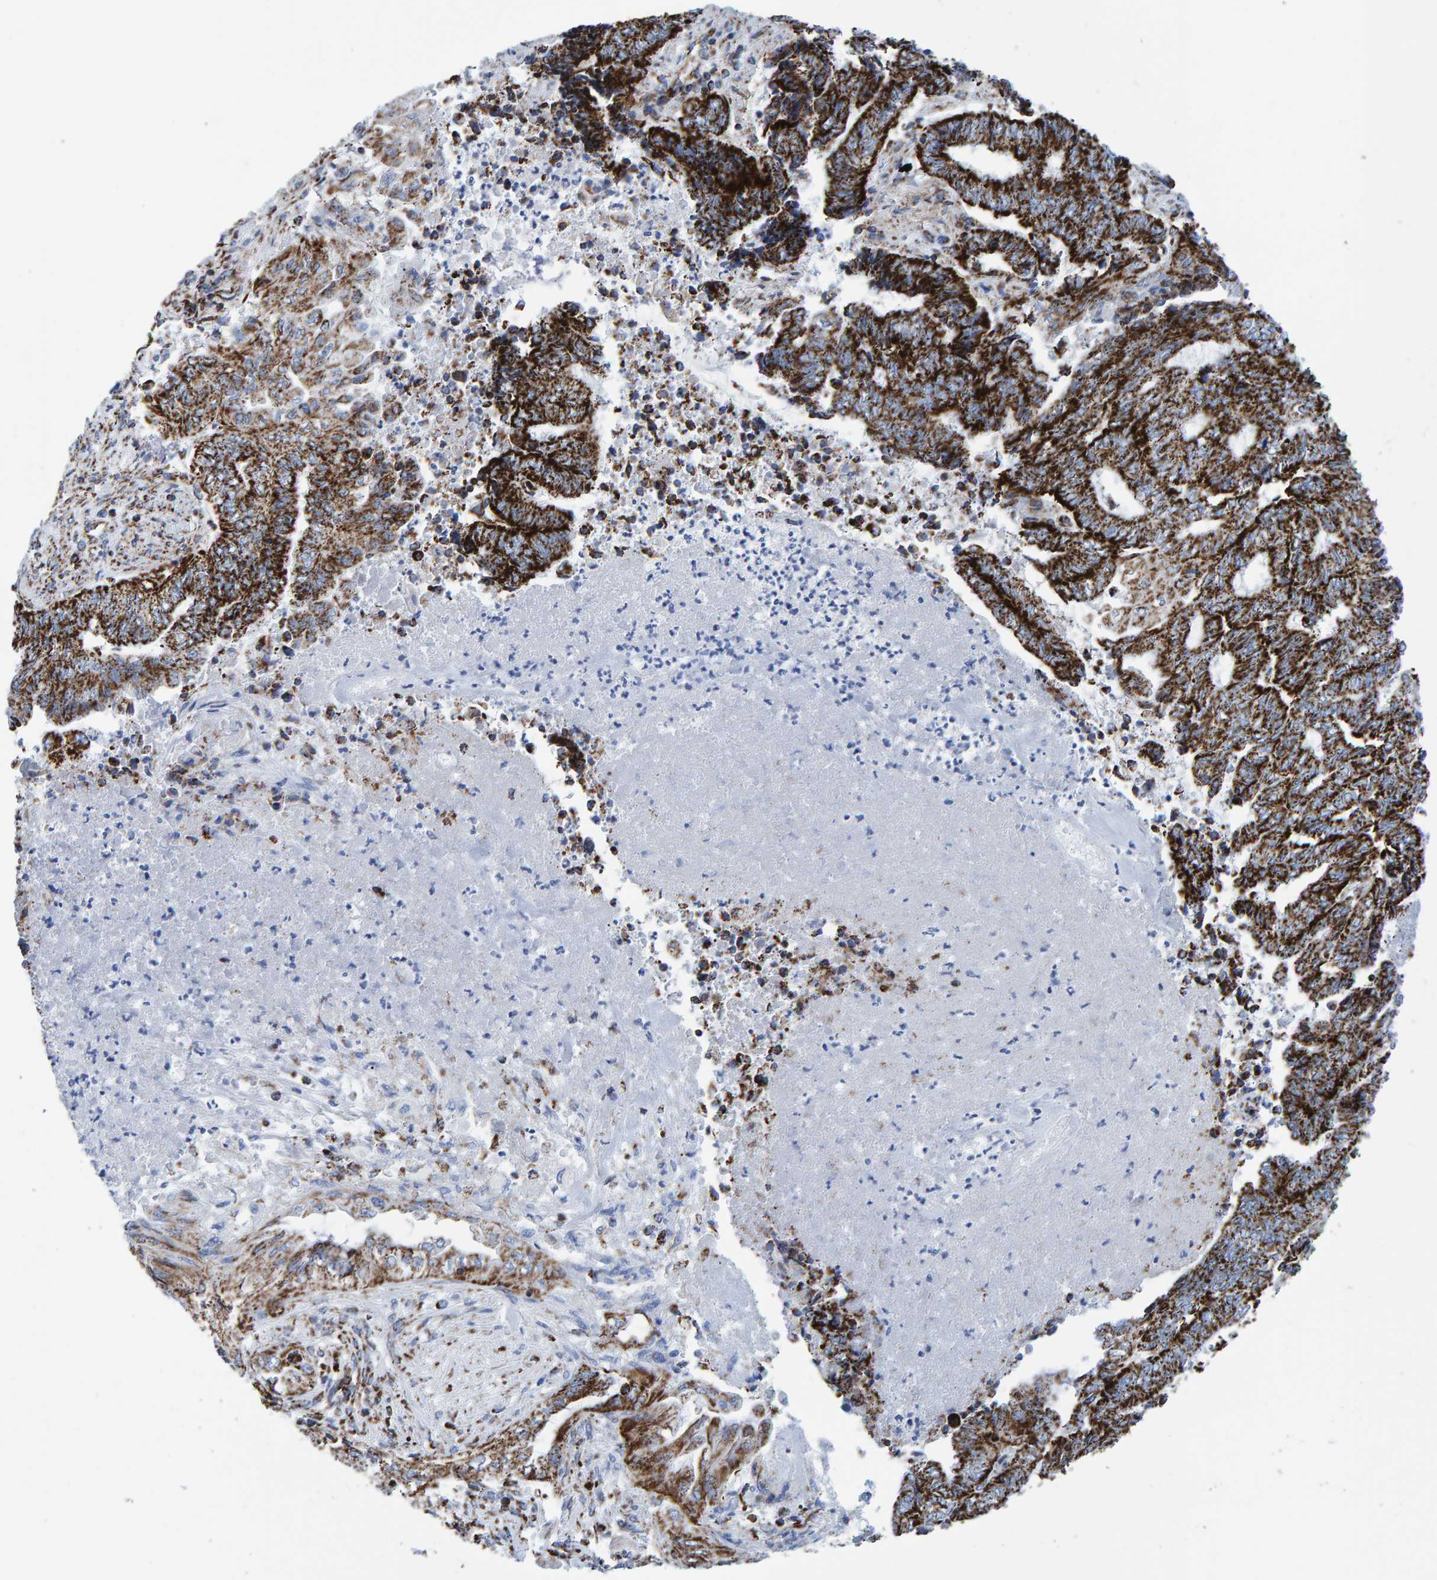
{"staining": {"intensity": "strong", "quantity": ">75%", "location": "cytoplasmic/membranous"}, "tissue": "endometrial cancer", "cell_type": "Tumor cells", "image_type": "cancer", "snomed": [{"axis": "morphology", "description": "Adenocarcinoma, NOS"}, {"axis": "topography", "description": "Uterus"}, {"axis": "topography", "description": "Endometrium"}], "caption": "Approximately >75% of tumor cells in endometrial cancer display strong cytoplasmic/membranous protein staining as visualized by brown immunohistochemical staining.", "gene": "ENSG00000262660", "patient": {"sex": "female", "age": 70}}